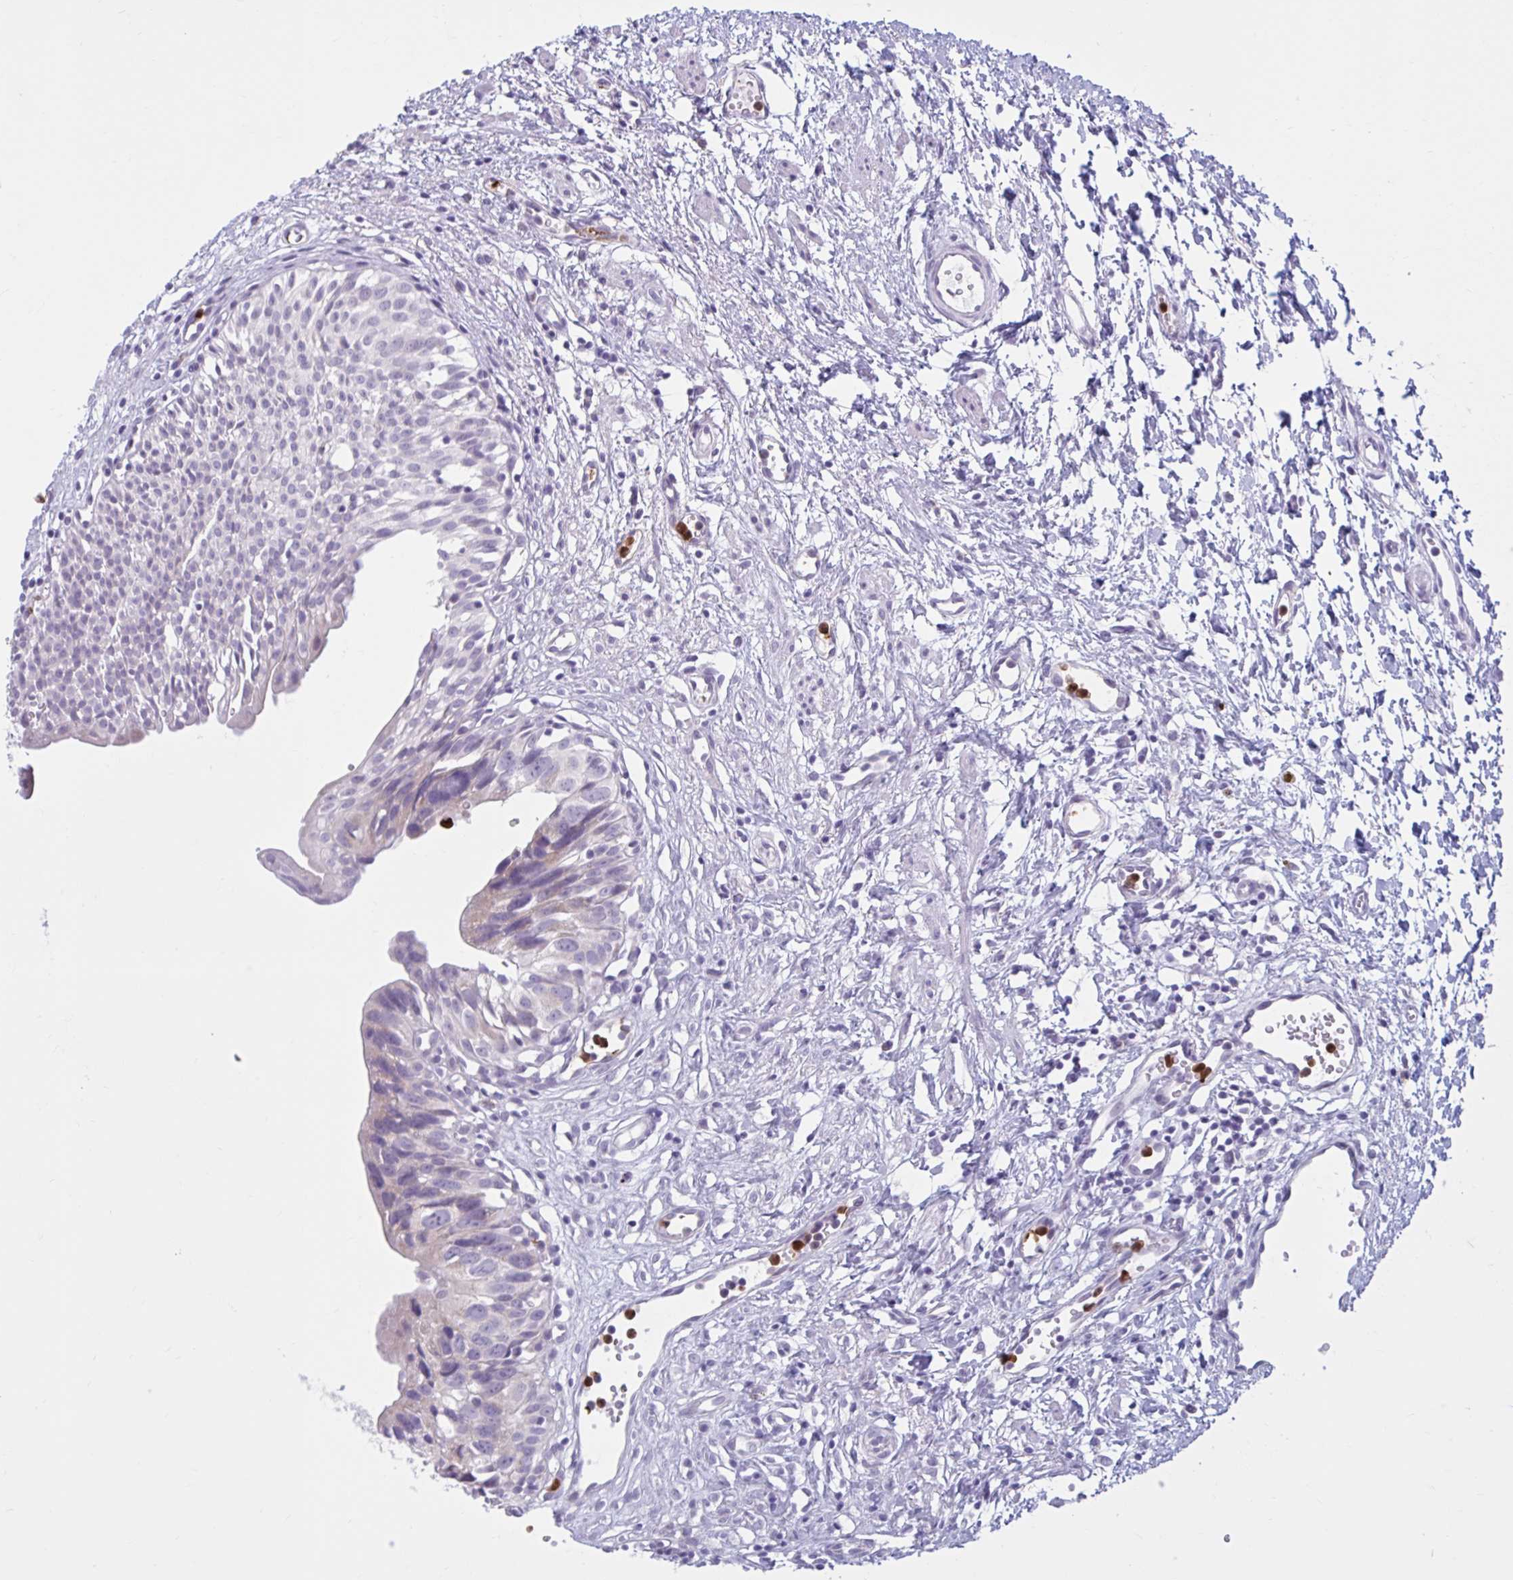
{"staining": {"intensity": "negative", "quantity": "none", "location": "none"}, "tissue": "urinary bladder", "cell_type": "Urothelial cells", "image_type": "normal", "snomed": [{"axis": "morphology", "description": "Normal tissue, NOS"}, {"axis": "topography", "description": "Urinary bladder"}], "caption": "Urinary bladder was stained to show a protein in brown. There is no significant positivity in urothelial cells. (DAB (3,3'-diaminobenzidine) immunohistochemistry visualized using brightfield microscopy, high magnification).", "gene": "CEP120", "patient": {"sex": "male", "age": 51}}